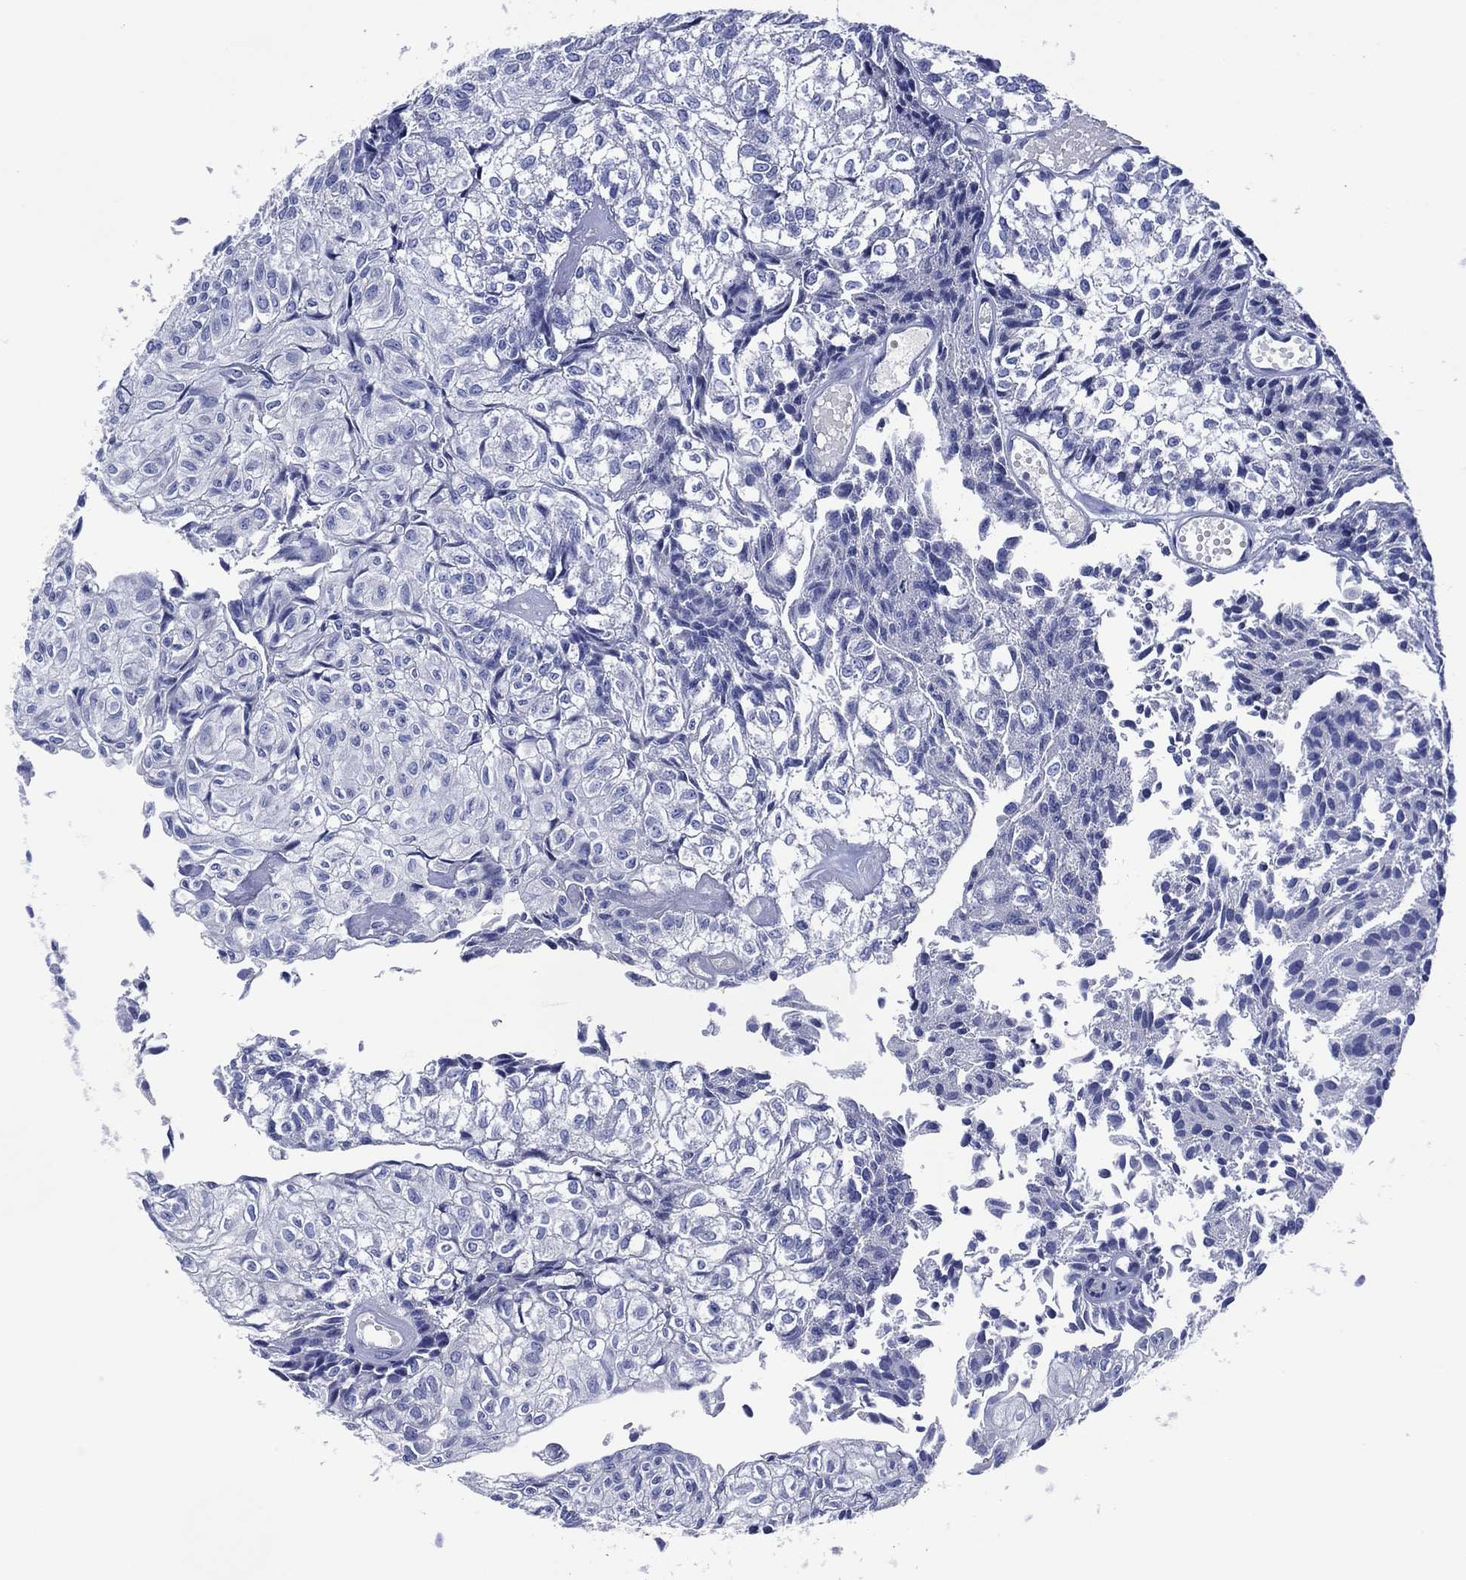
{"staining": {"intensity": "negative", "quantity": "none", "location": "none"}, "tissue": "urothelial cancer", "cell_type": "Tumor cells", "image_type": "cancer", "snomed": [{"axis": "morphology", "description": "Urothelial carcinoma, Low grade"}, {"axis": "topography", "description": "Urinary bladder"}], "caption": "Tumor cells are negative for protein expression in human urothelial cancer. The staining was performed using DAB to visualize the protein expression in brown, while the nuclei were stained in blue with hematoxylin (Magnification: 20x).", "gene": "USP26", "patient": {"sex": "male", "age": 89}}